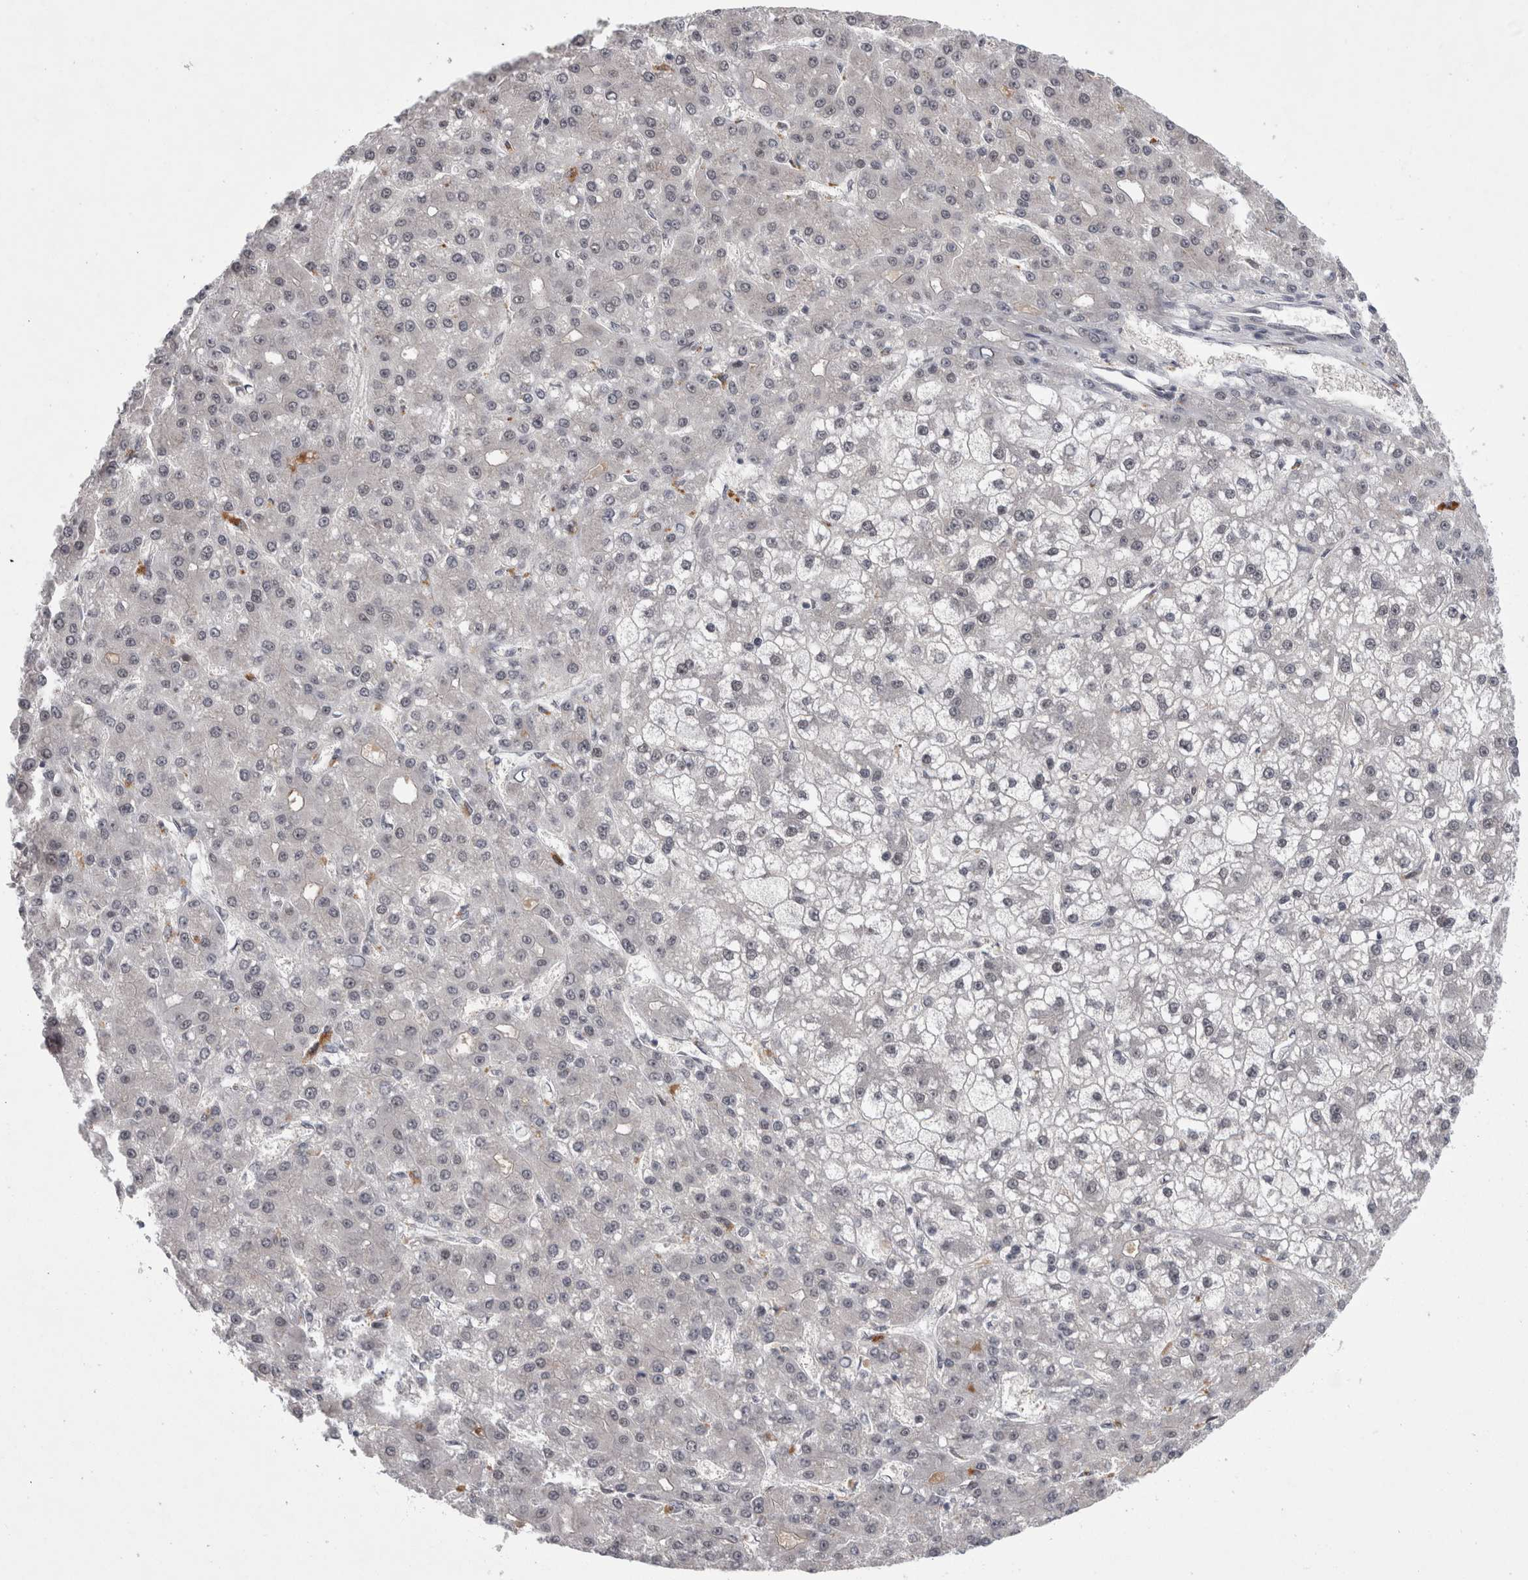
{"staining": {"intensity": "negative", "quantity": "none", "location": "none"}, "tissue": "liver cancer", "cell_type": "Tumor cells", "image_type": "cancer", "snomed": [{"axis": "morphology", "description": "Carcinoma, Hepatocellular, NOS"}, {"axis": "topography", "description": "Liver"}], "caption": "Tumor cells show no significant staining in hepatocellular carcinoma (liver).", "gene": "PSMB2", "patient": {"sex": "male", "age": 67}}